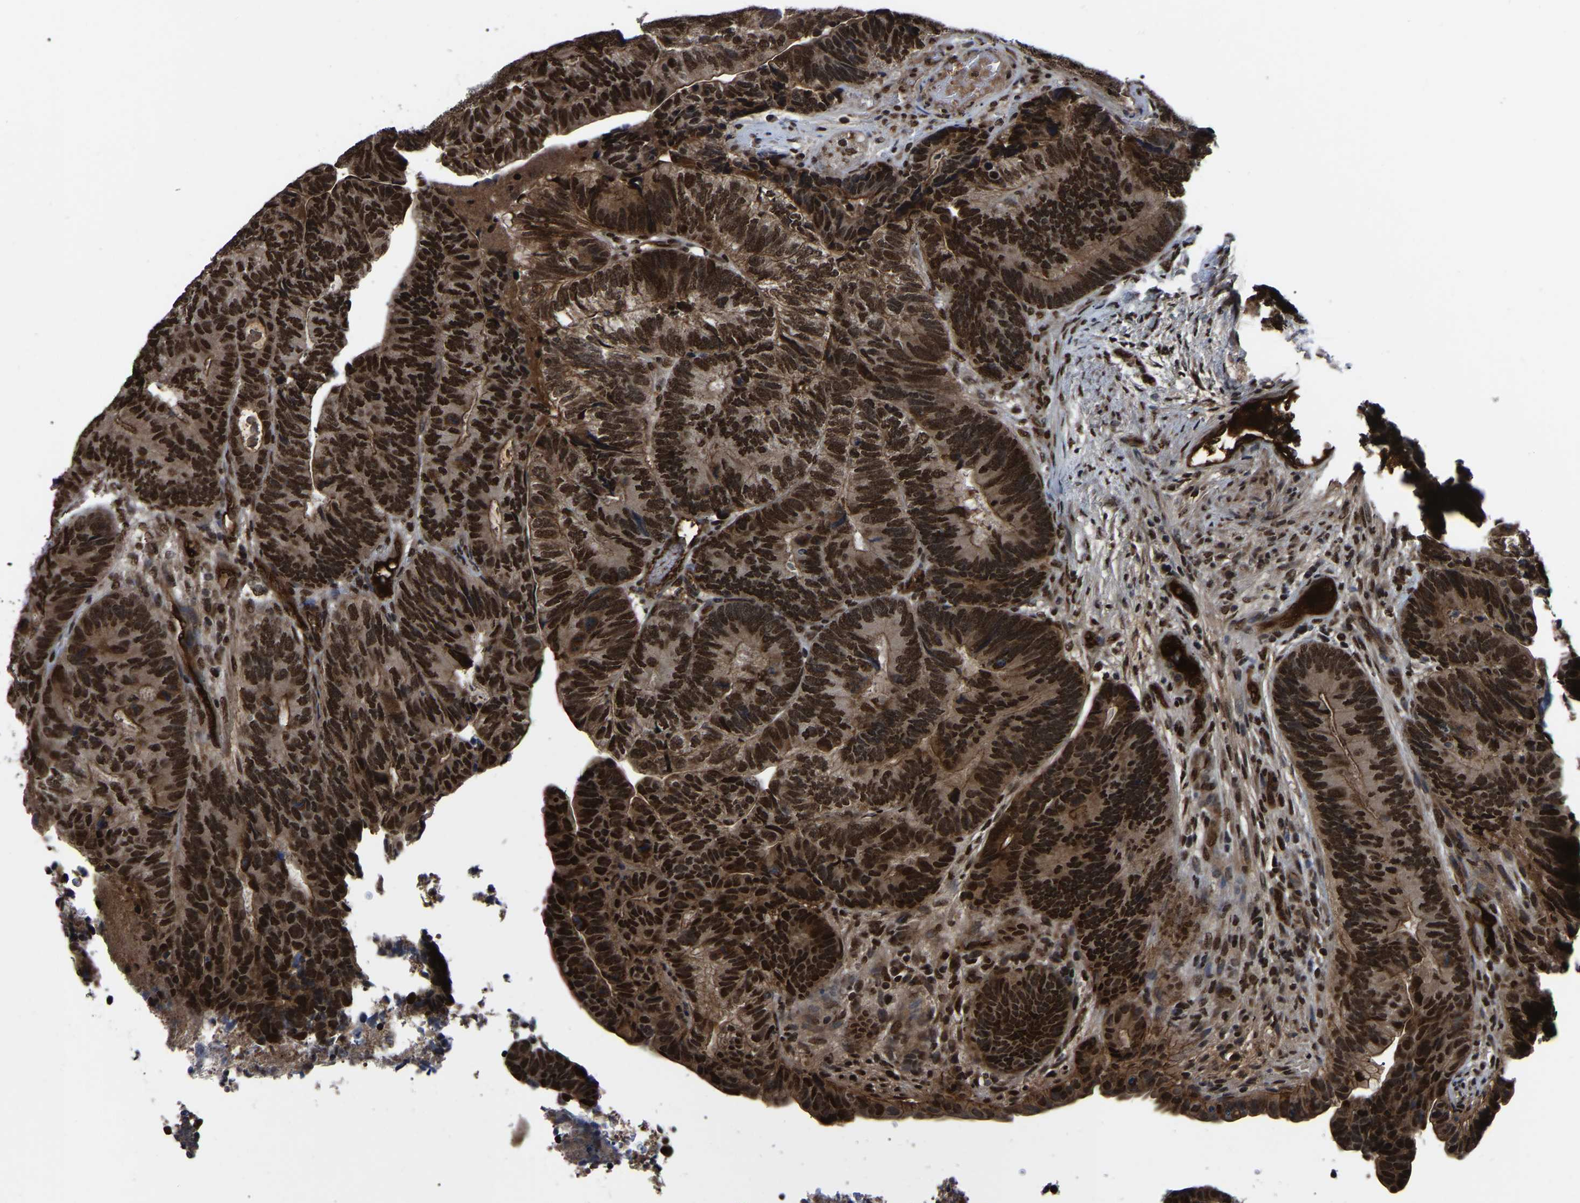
{"staining": {"intensity": "strong", "quantity": ">75%", "location": "nuclear"}, "tissue": "colorectal cancer", "cell_type": "Tumor cells", "image_type": "cancer", "snomed": [{"axis": "morphology", "description": "Adenocarcinoma, NOS"}, {"axis": "topography", "description": "Colon"}], "caption": "A high-resolution histopathology image shows immunohistochemistry staining of colorectal cancer, which demonstrates strong nuclear expression in about >75% of tumor cells.", "gene": "TRIM35", "patient": {"sex": "female", "age": 67}}